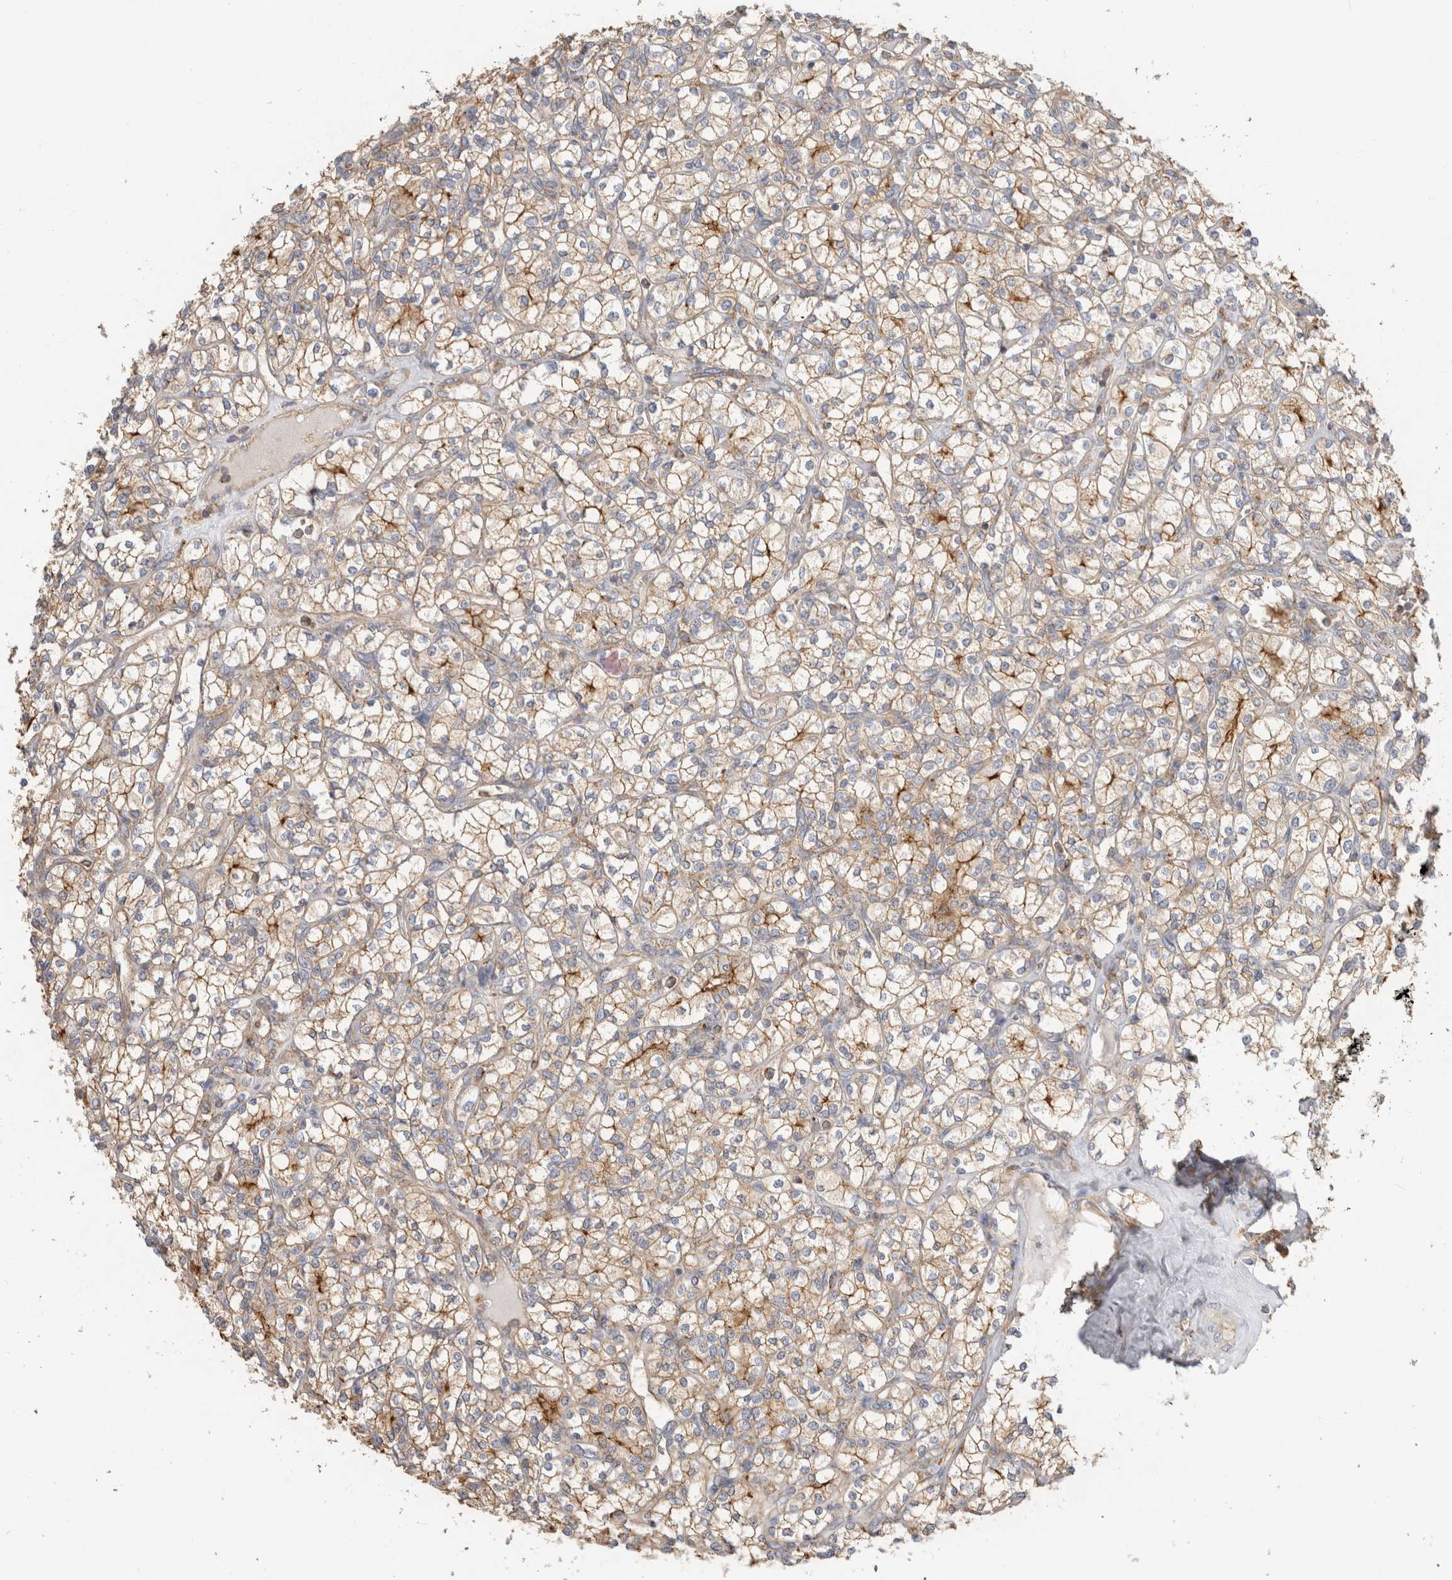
{"staining": {"intensity": "weak", "quantity": ">75%", "location": "cytoplasmic/membranous"}, "tissue": "renal cancer", "cell_type": "Tumor cells", "image_type": "cancer", "snomed": [{"axis": "morphology", "description": "Adenocarcinoma, NOS"}, {"axis": "topography", "description": "Kidney"}], "caption": "IHC of human adenocarcinoma (renal) displays low levels of weak cytoplasmic/membranous expression in about >75% of tumor cells.", "gene": "CHMP6", "patient": {"sex": "male", "age": 77}}